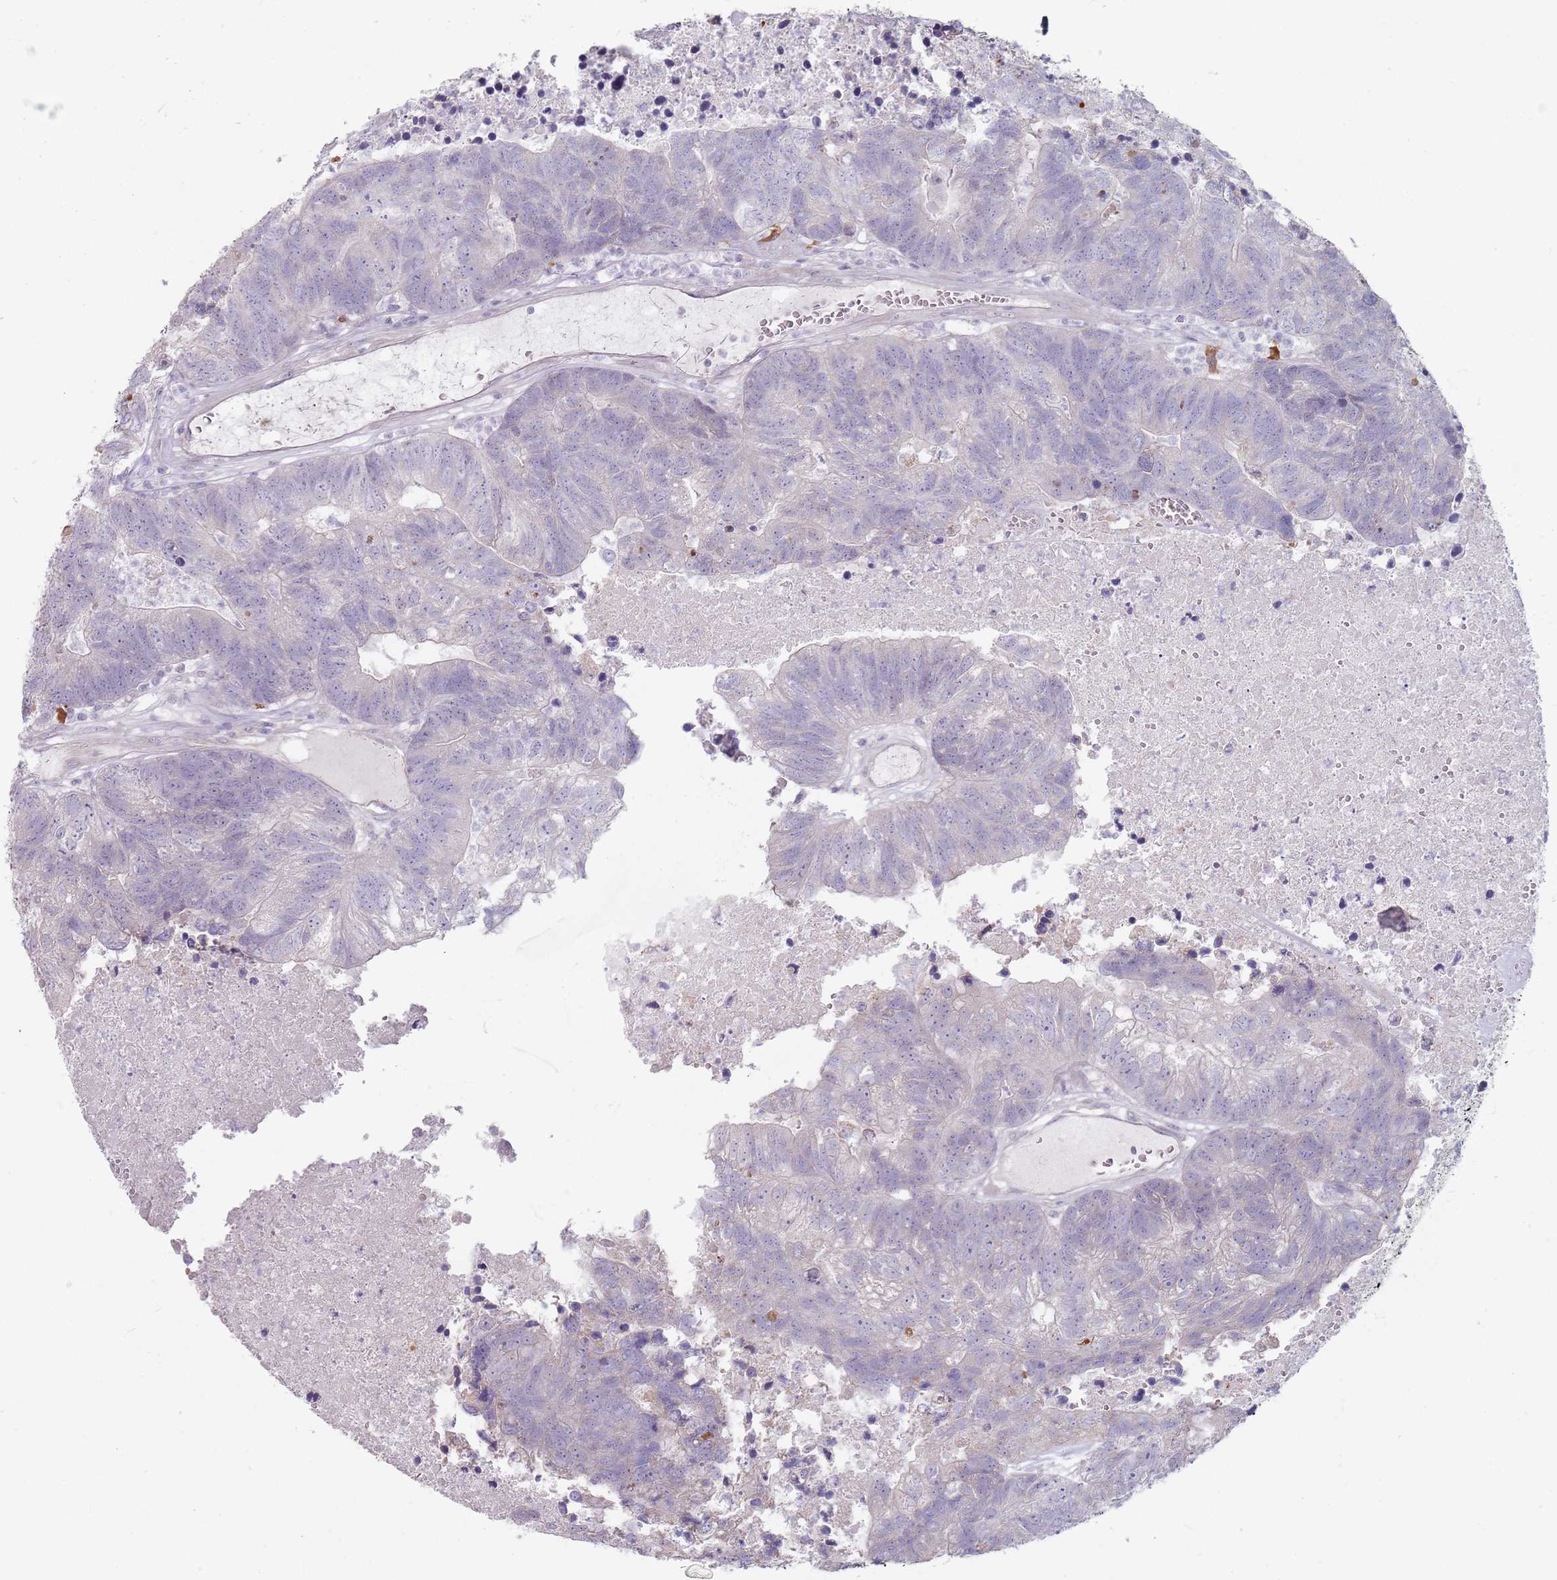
{"staining": {"intensity": "negative", "quantity": "none", "location": "none"}, "tissue": "colorectal cancer", "cell_type": "Tumor cells", "image_type": "cancer", "snomed": [{"axis": "morphology", "description": "Adenocarcinoma, NOS"}, {"axis": "topography", "description": "Colon"}], "caption": "A micrograph of colorectal adenocarcinoma stained for a protein exhibits no brown staining in tumor cells. (DAB IHC with hematoxylin counter stain).", "gene": "DXO", "patient": {"sex": "female", "age": 48}}